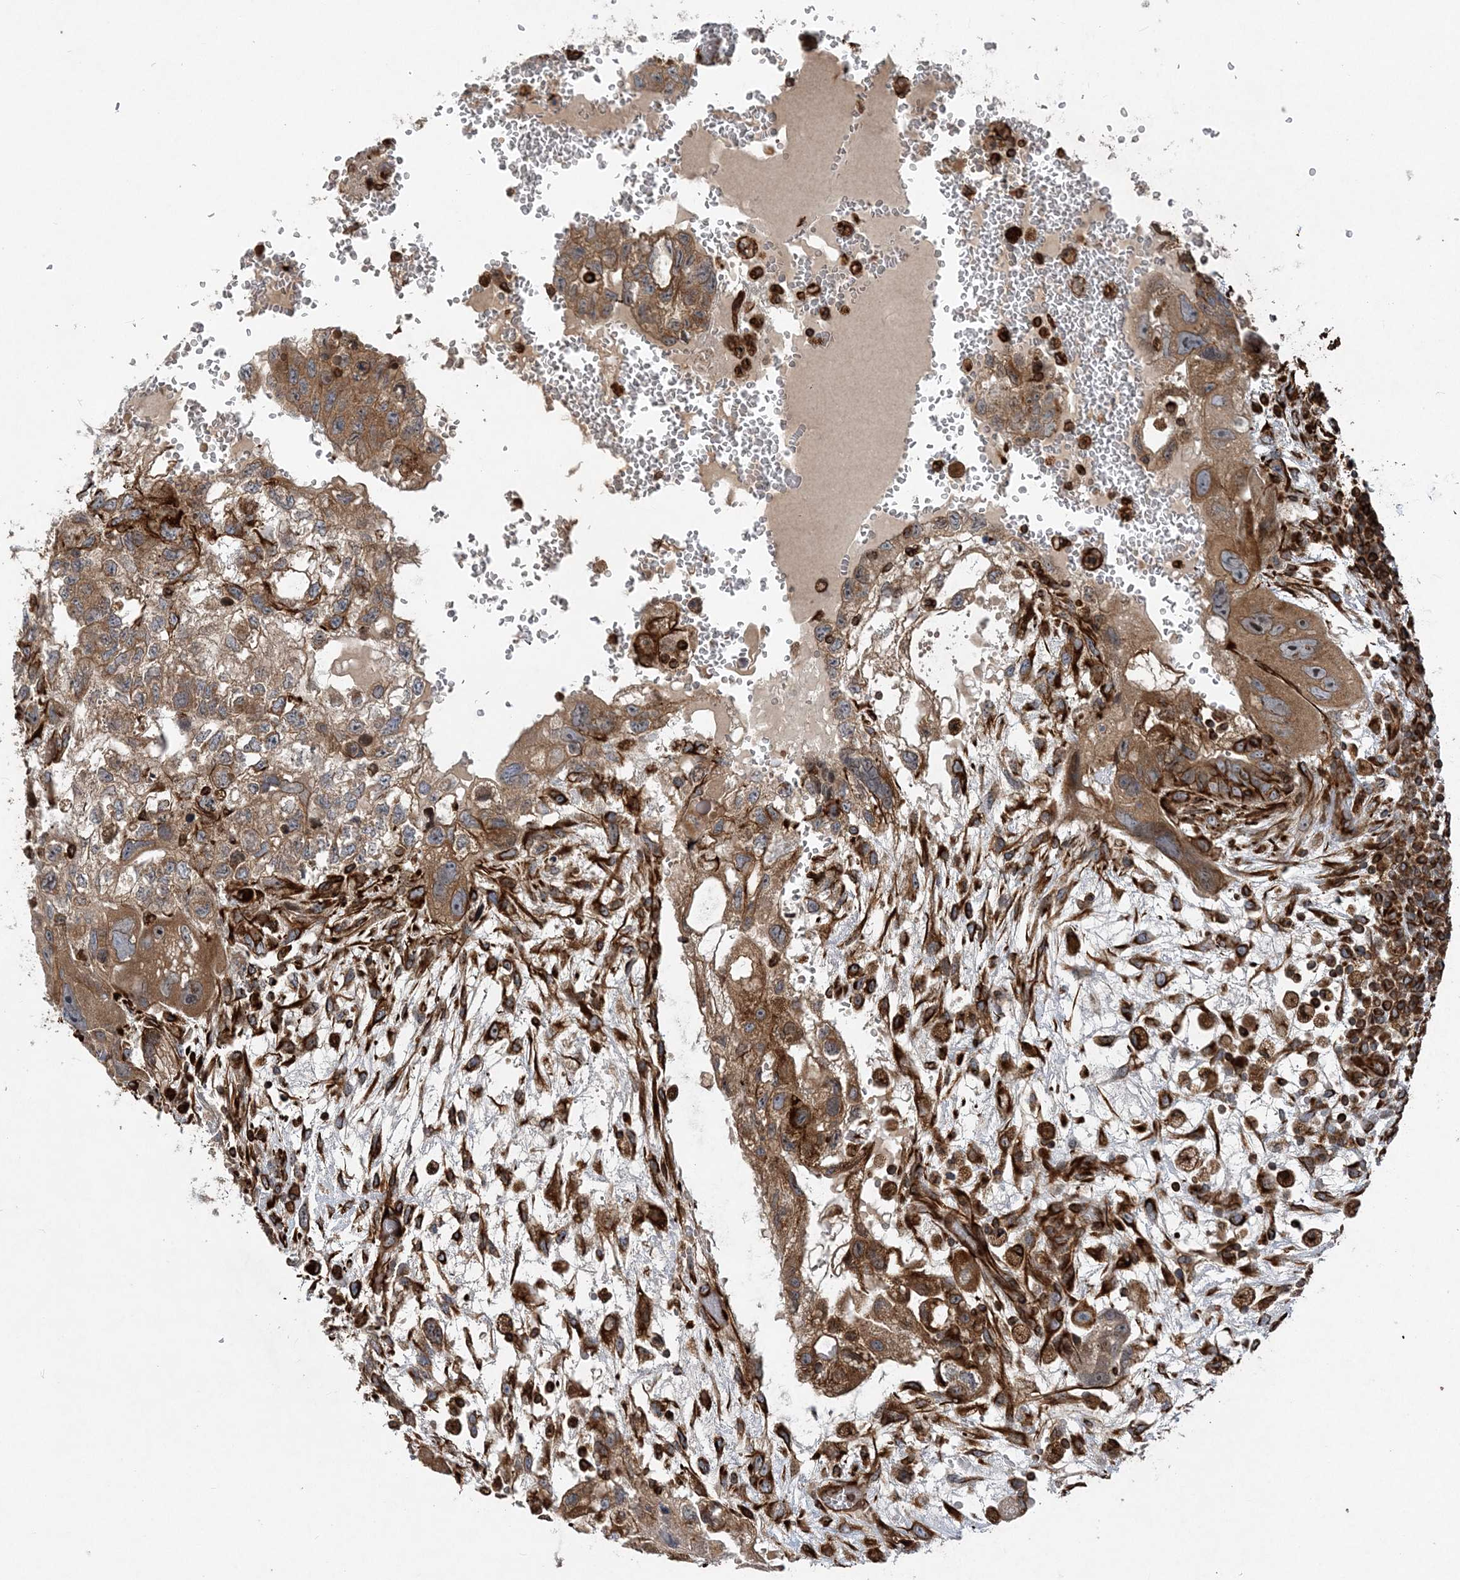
{"staining": {"intensity": "moderate", "quantity": ">75%", "location": "cytoplasmic/membranous"}, "tissue": "testis cancer", "cell_type": "Tumor cells", "image_type": "cancer", "snomed": [{"axis": "morphology", "description": "Carcinoma, Embryonal, NOS"}, {"axis": "topography", "description": "Testis"}], "caption": "The image reveals a brown stain indicating the presence of a protein in the cytoplasmic/membranous of tumor cells in testis embryonal carcinoma.", "gene": "FAM114A2", "patient": {"sex": "male", "age": 36}}